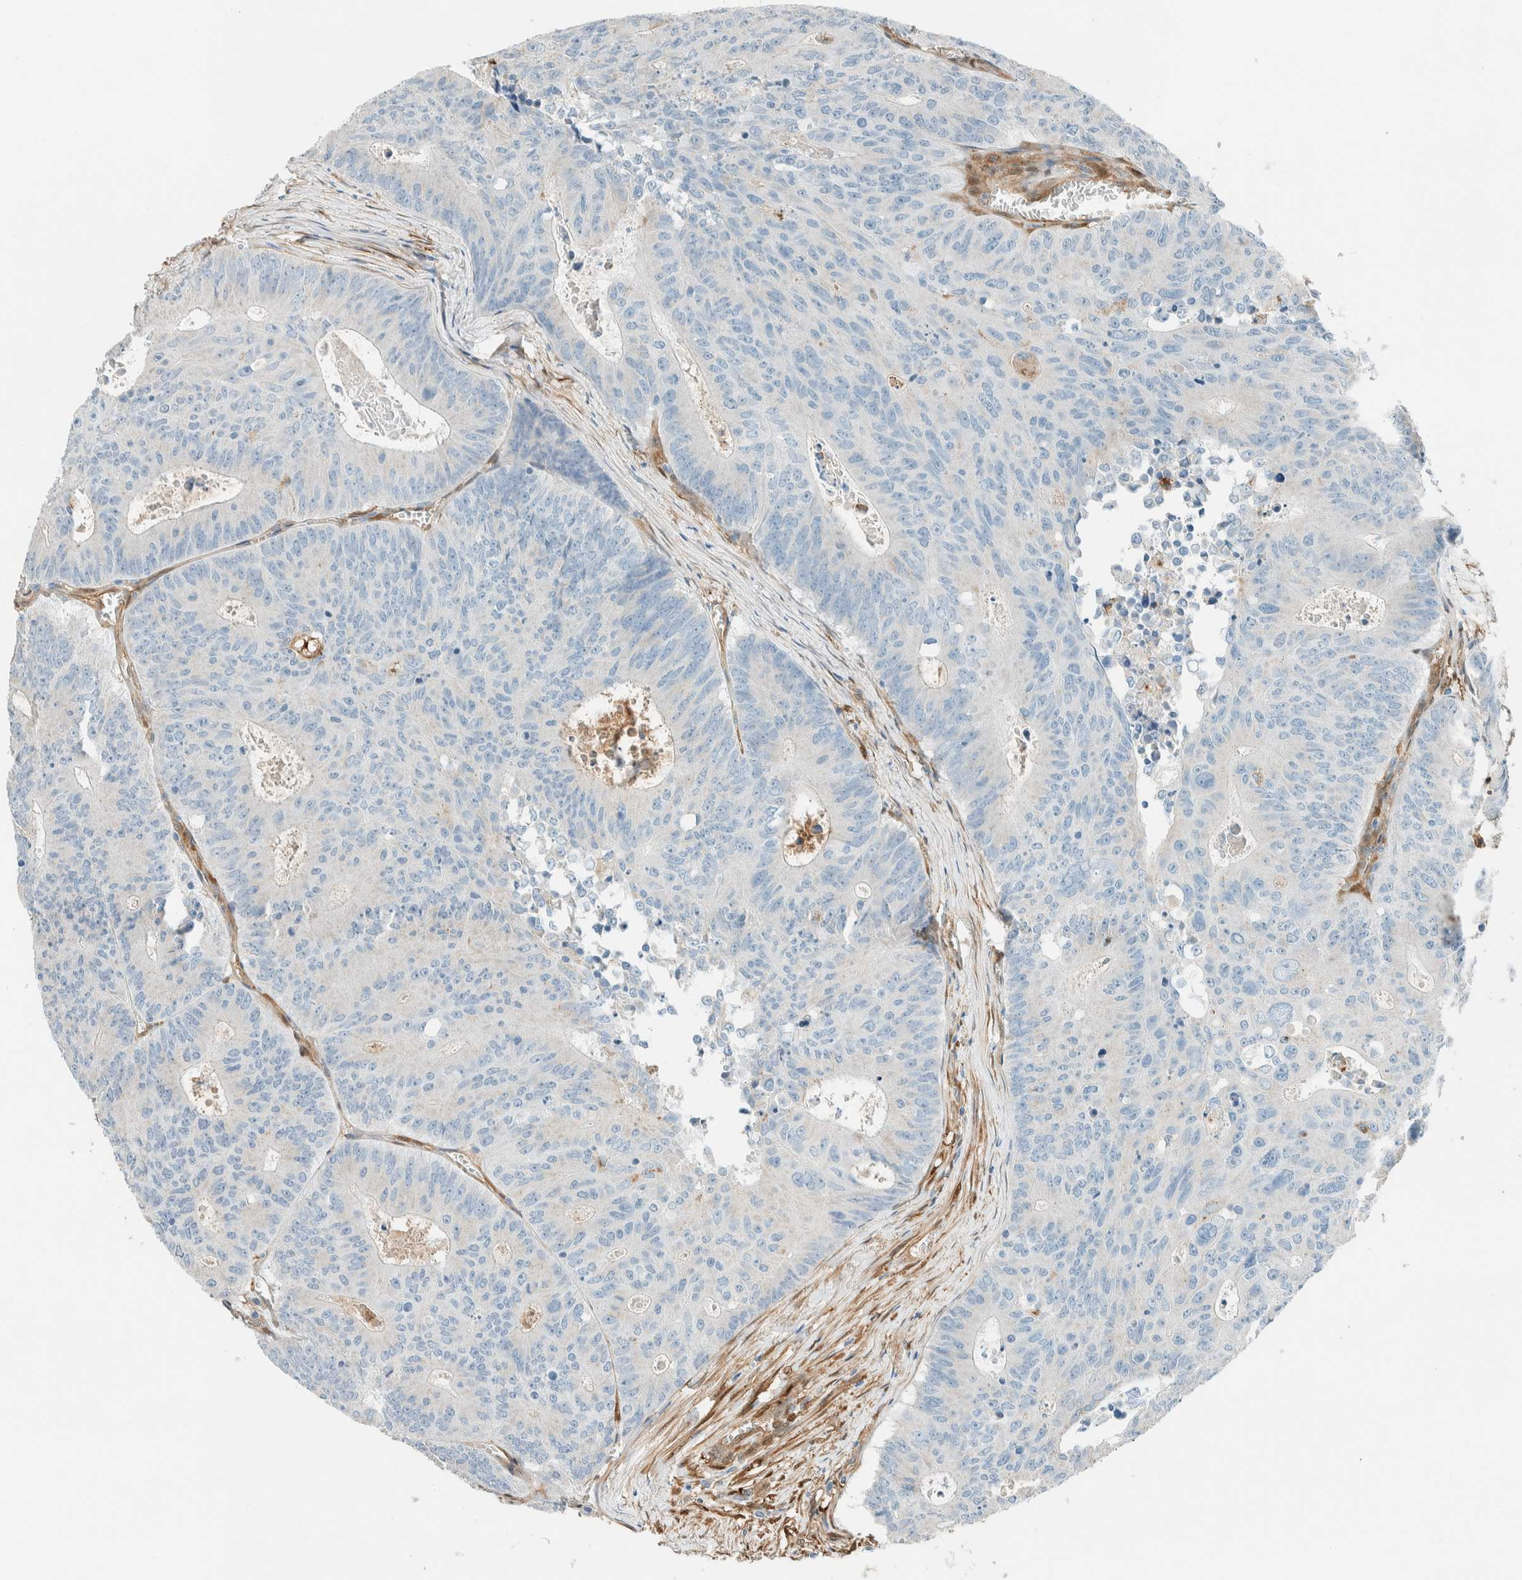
{"staining": {"intensity": "negative", "quantity": "none", "location": "none"}, "tissue": "colorectal cancer", "cell_type": "Tumor cells", "image_type": "cancer", "snomed": [{"axis": "morphology", "description": "Adenocarcinoma, NOS"}, {"axis": "topography", "description": "Colon"}], "caption": "IHC photomicrograph of human colorectal cancer (adenocarcinoma) stained for a protein (brown), which displays no staining in tumor cells.", "gene": "NXN", "patient": {"sex": "male", "age": 87}}